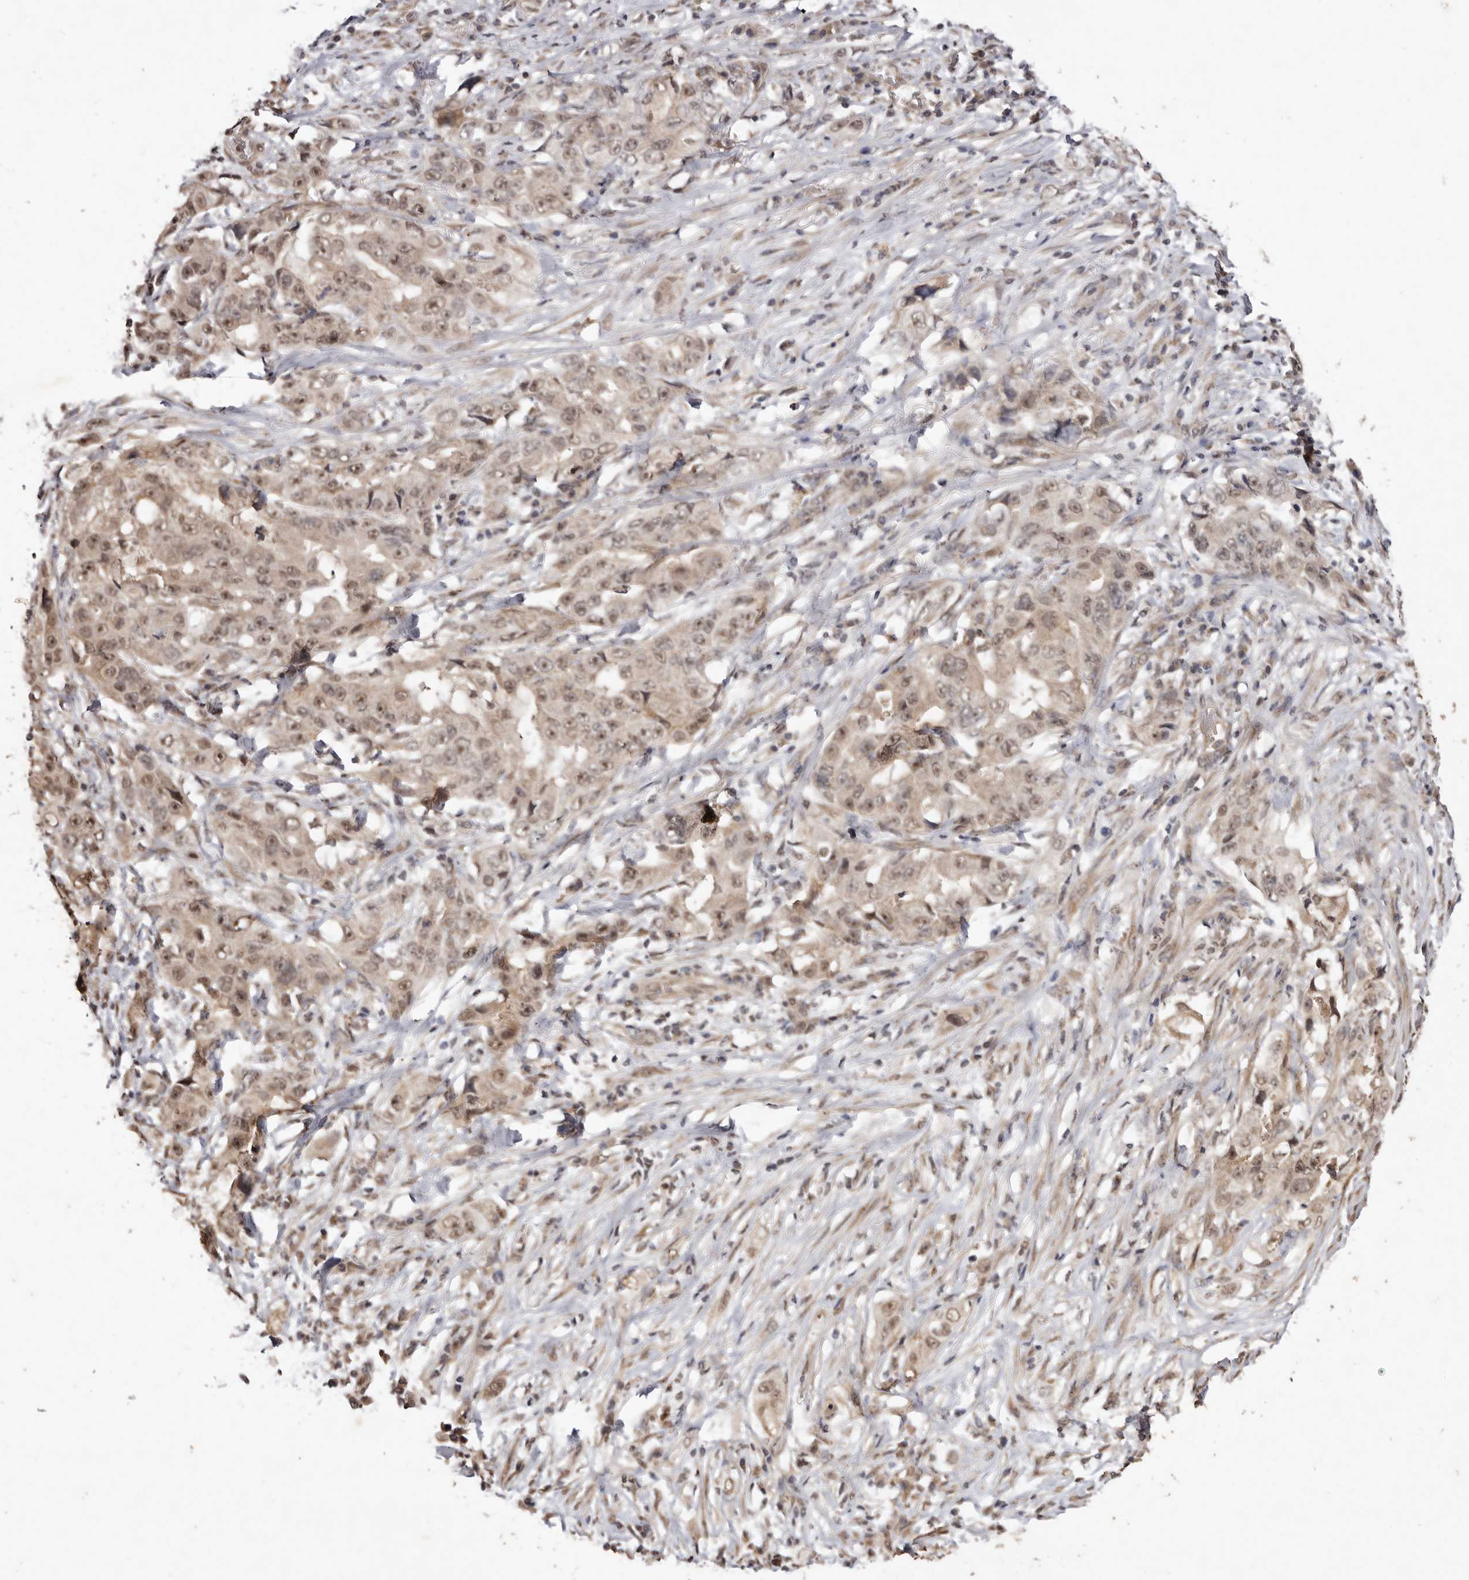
{"staining": {"intensity": "weak", "quantity": ">75%", "location": "cytoplasmic/membranous,nuclear"}, "tissue": "lung cancer", "cell_type": "Tumor cells", "image_type": "cancer", "snomed": [{"axis": "morphology", "description": "Adenocarcinoma, NOS"}, {"axis": "topography", "description": "Lung"}], "caption": "Immunohistochemical staining of human lung cancer shows weak cytoplasmic/membranous and nuclear protein staining in about >75% of tumor cells. The staining was performed using DAB (3,3'-diaminobenzidine), with brown indicating positive protein expression. Nuclei are stained blue with hematoxylin.", "gene": "NOTCH1", "patient": {"sex": "female", "age": 51}}